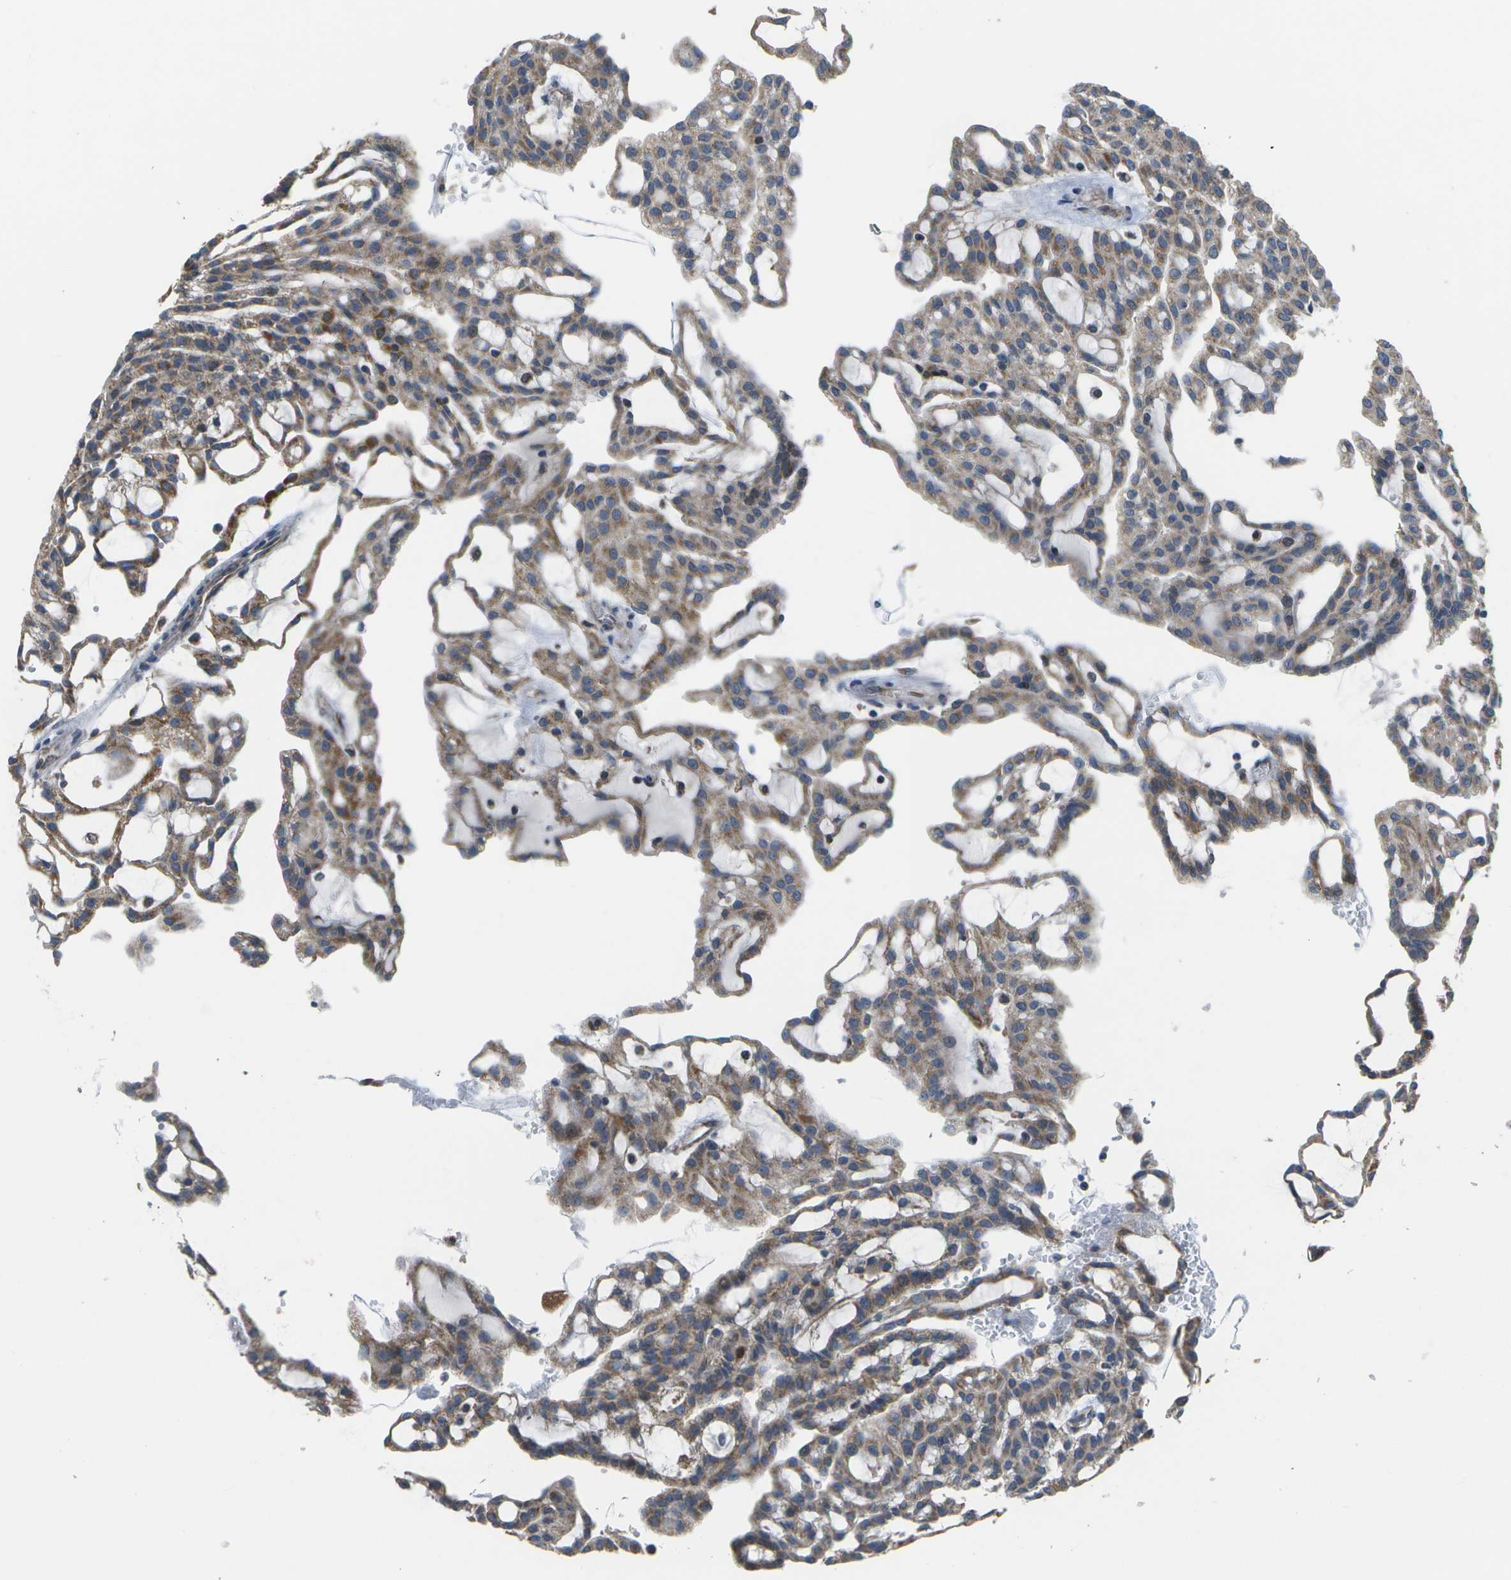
{"staining": {"intensity": "moderate", "quantity": ">75%", "location": "cytoplasmic/membranous"}, "tissue": "renal cancer", "cell_type": "Tumor cells", "image_type": "cancer", "snomed": [{"axis": "morphology", "description": "Adenocarcinoma, NOS"}, {"axis": "topography", "description": "Kidney"}], "caption": "This is an image of immunohistochemistry staining of renal adenocarcinoma, which shows moderate positivity in the cytoplasmic/membranous of tumor cells.", "gene": "HADHA", "patient": {"sex": "male", "age": 63}}